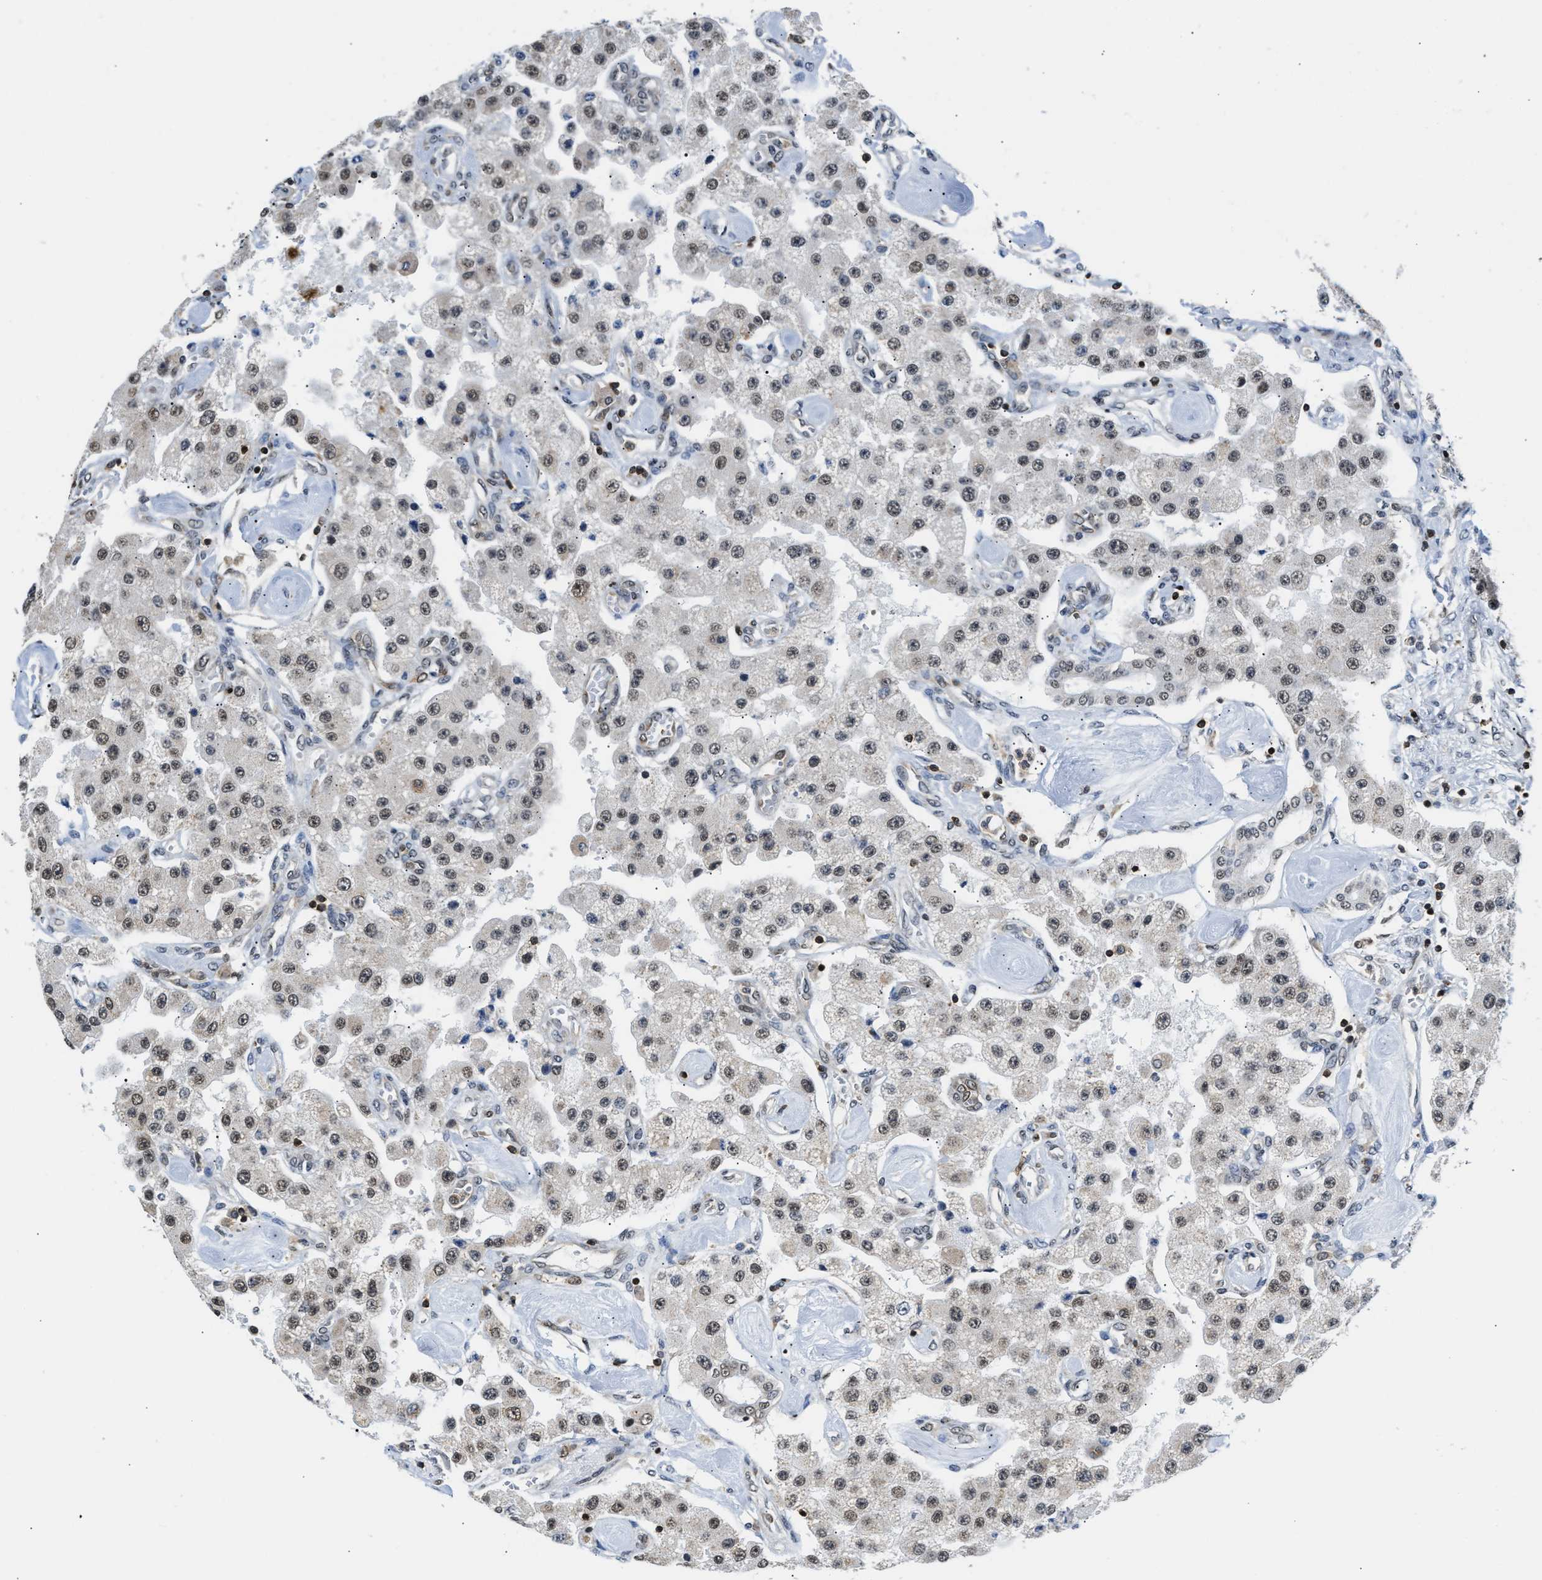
{"staining": {"intensity": "weak", "quantity": ">75%", "location": "nuclear"}, "tissue": "carcinoid", "cell_type": "Tumor cells", "image_type": "cancer", "snomed": [{"axis": "morphology", "description": "Carcinoid, malignant, NOS"}, {"axis": "topography", "description": "Pancreas"}], "caption": "Immunohistochemistry (IHC) staining of malignant carcinoid, which displays low levels of weak nuclear positivity in approximately >75% of tumor cells indicating weak nuclear protein expression. The staining was performed using DAB (brown) for protein detection and nuclei were counterstained in hematoxylin (blue).", "gene": "STK10", "patient": {"sex": "male", "age": 41}}